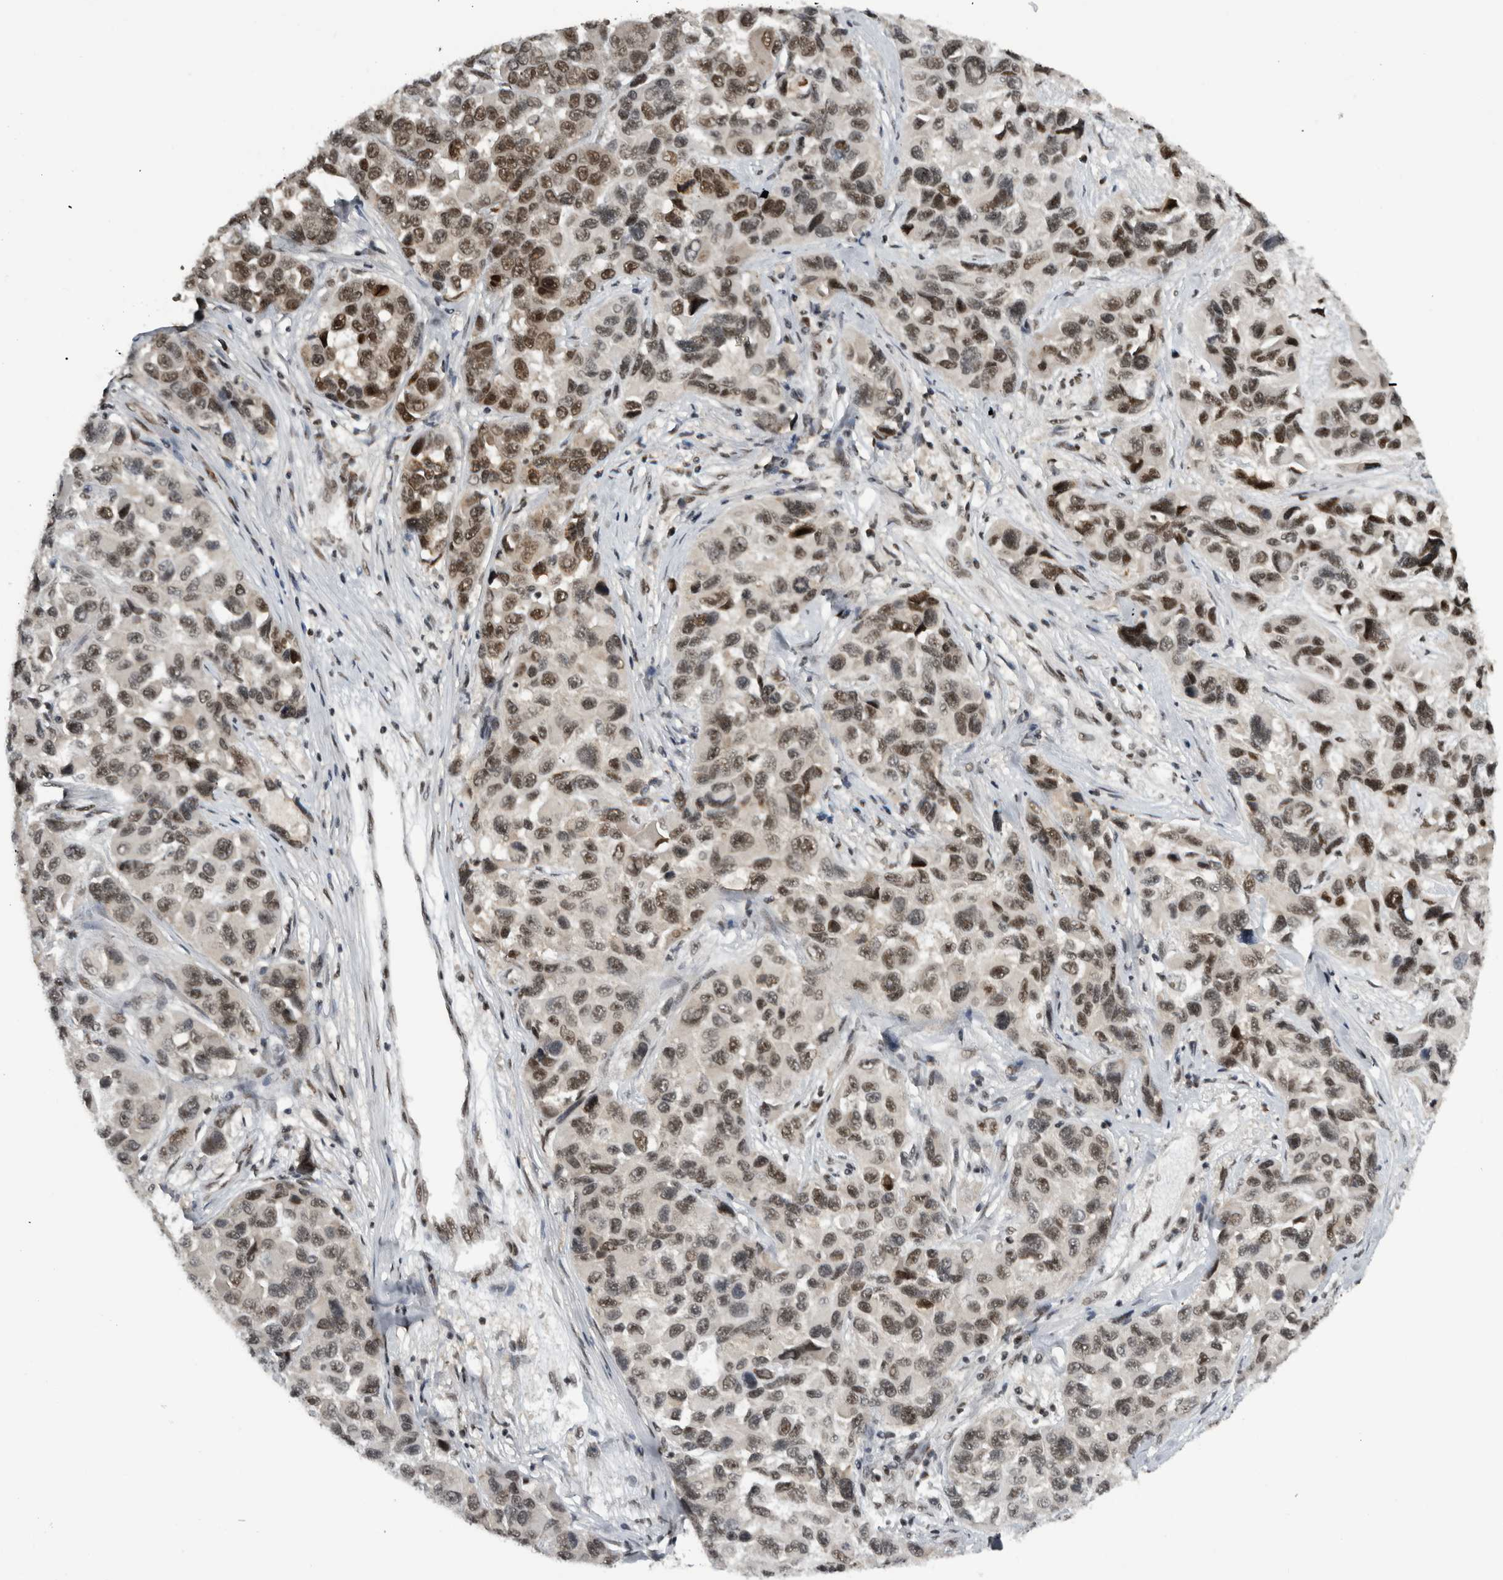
{"staining": {"intensity": "strong", "quantity": "25%-75%", "location": "nuclear"}, "tissue": "melanoma", "cell_type": "Tumor cells", "image_type": "cancer", "snomed": [{"axis": "morphology", "description": "Malignant melanoma, NOS"}, {"axis": "topography", "description": "Skin"}], "caption": "About 25%-75% of tumor cells in human malignant melanoma show strong nuclear protein expression as visualized by brown immunohistochemical staining.", "gene": "ZSCAN2", "patient": {"sex": "male", "age": 53}}